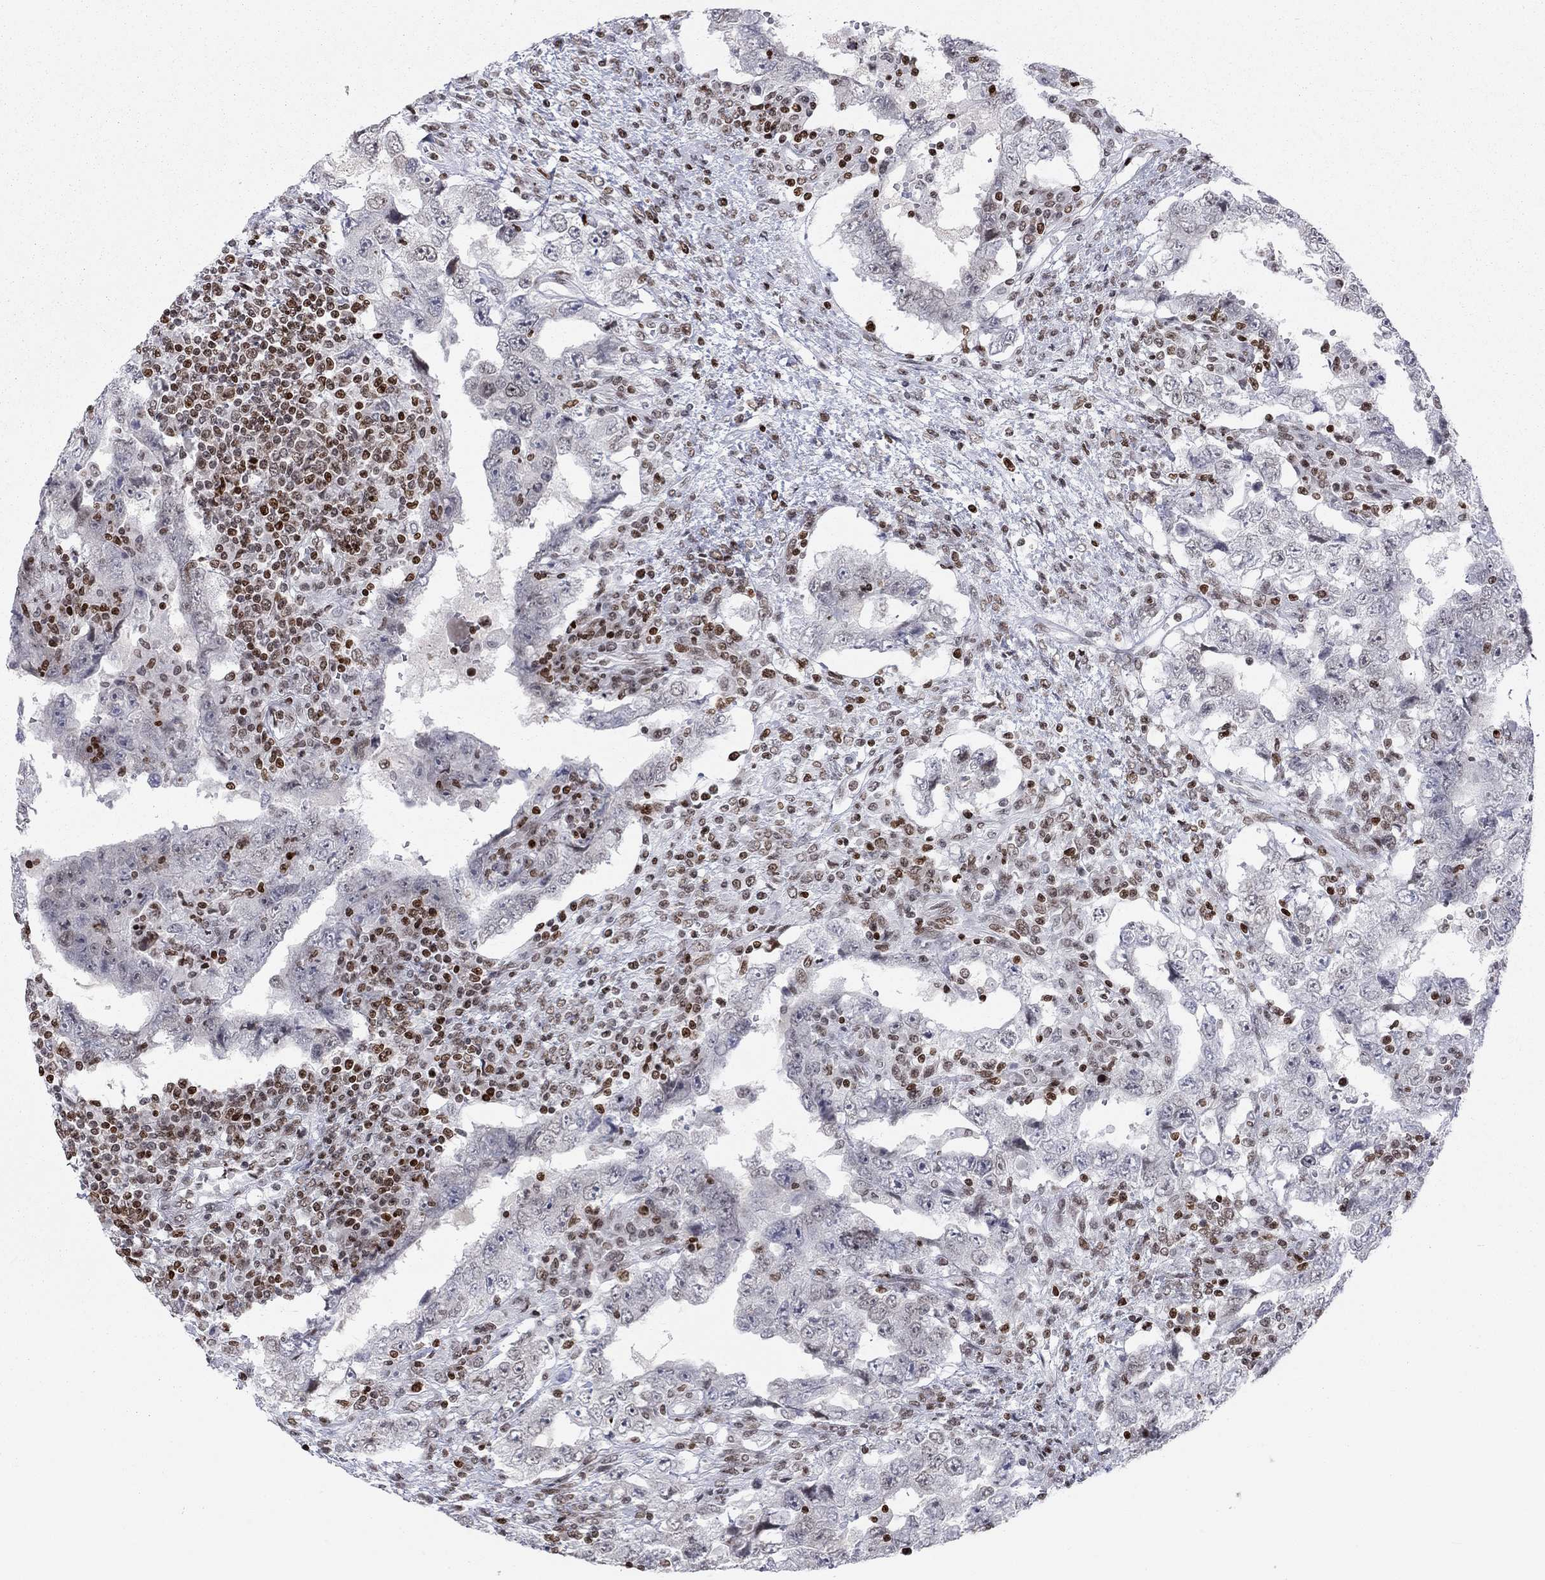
{"staining": {"intensity": "weak", "quantity": "<25%", "location": "nuclear"}, "tissue": "testis cancer", "cell_type": "Tumor cells", "image_type": "cancer", "snomed": [{"axis": "morphology", "description": "Carcinoma, Embryonal, NOS"}, {"axis": "topography", "description": "Testis"}], "caption": "Embryonal carcinoma (testis) was stained to show a protein in brown. There is no significant staining in tumor cells. Brightfield microscopy of immunohistochemistry (IHC) stained with DAB (brown) and hematoxylin (blue), captured at high magnification.", "gene": "H2AX", "patient": {"sex": "male", "age": 26}}